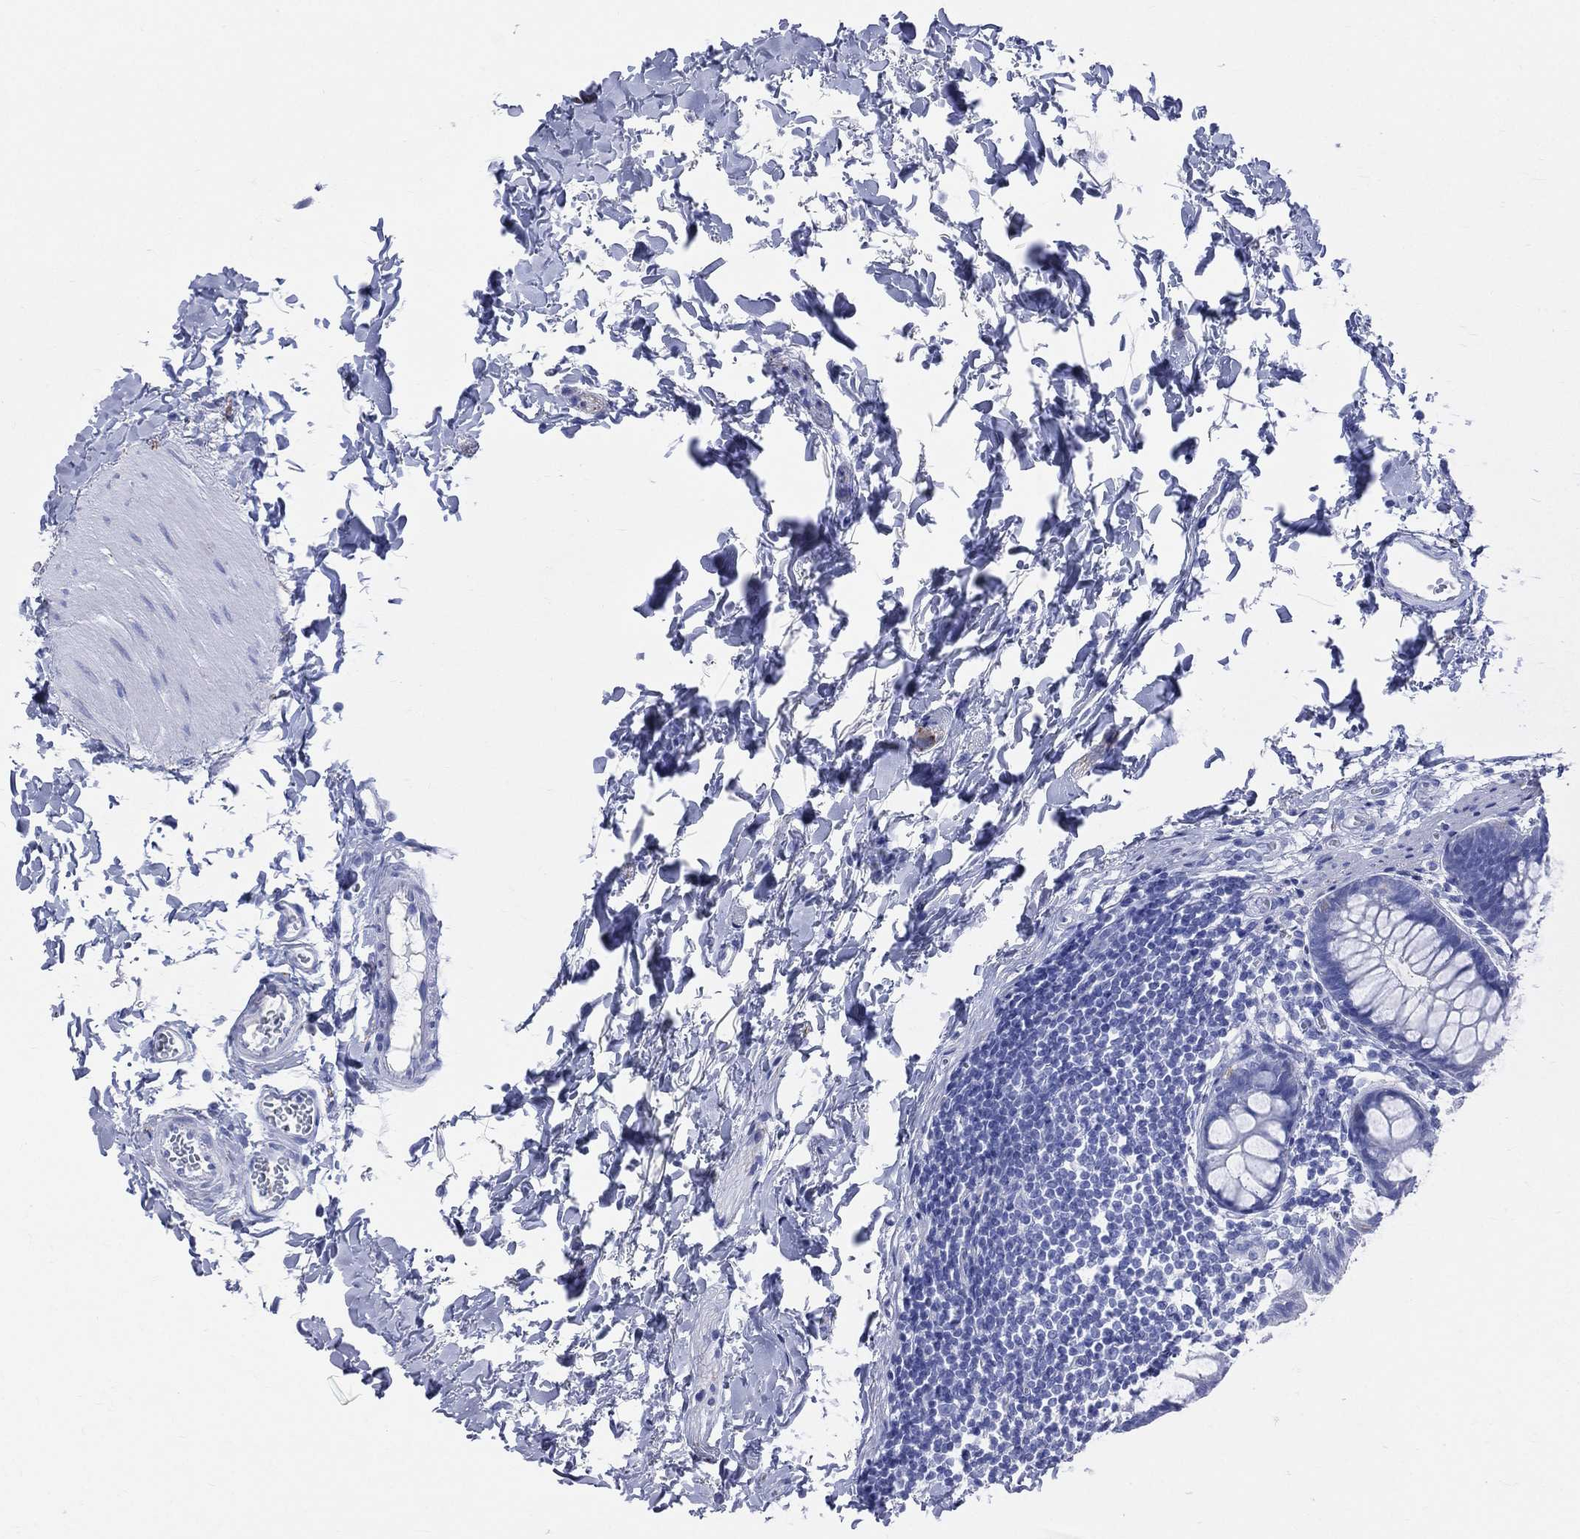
{"staining": {"intensity": "negative", "quantity": "none", "location": "none"}, "tissue": "rectum", "cell_type": "Glandular cells", "image_type": "normal", "snomed": [{"axis": "morphology", "description": "Normal tissue, NOS"}, {"axis": "topography", "description": "Rectum"}], "caption": "A high-resolution image shows immunohistochemistry staining of benign rectum, which exhibits no significant expression in glandular cells.", "gene": "SYP", "patient": {"sex": "male", "age": 57}}